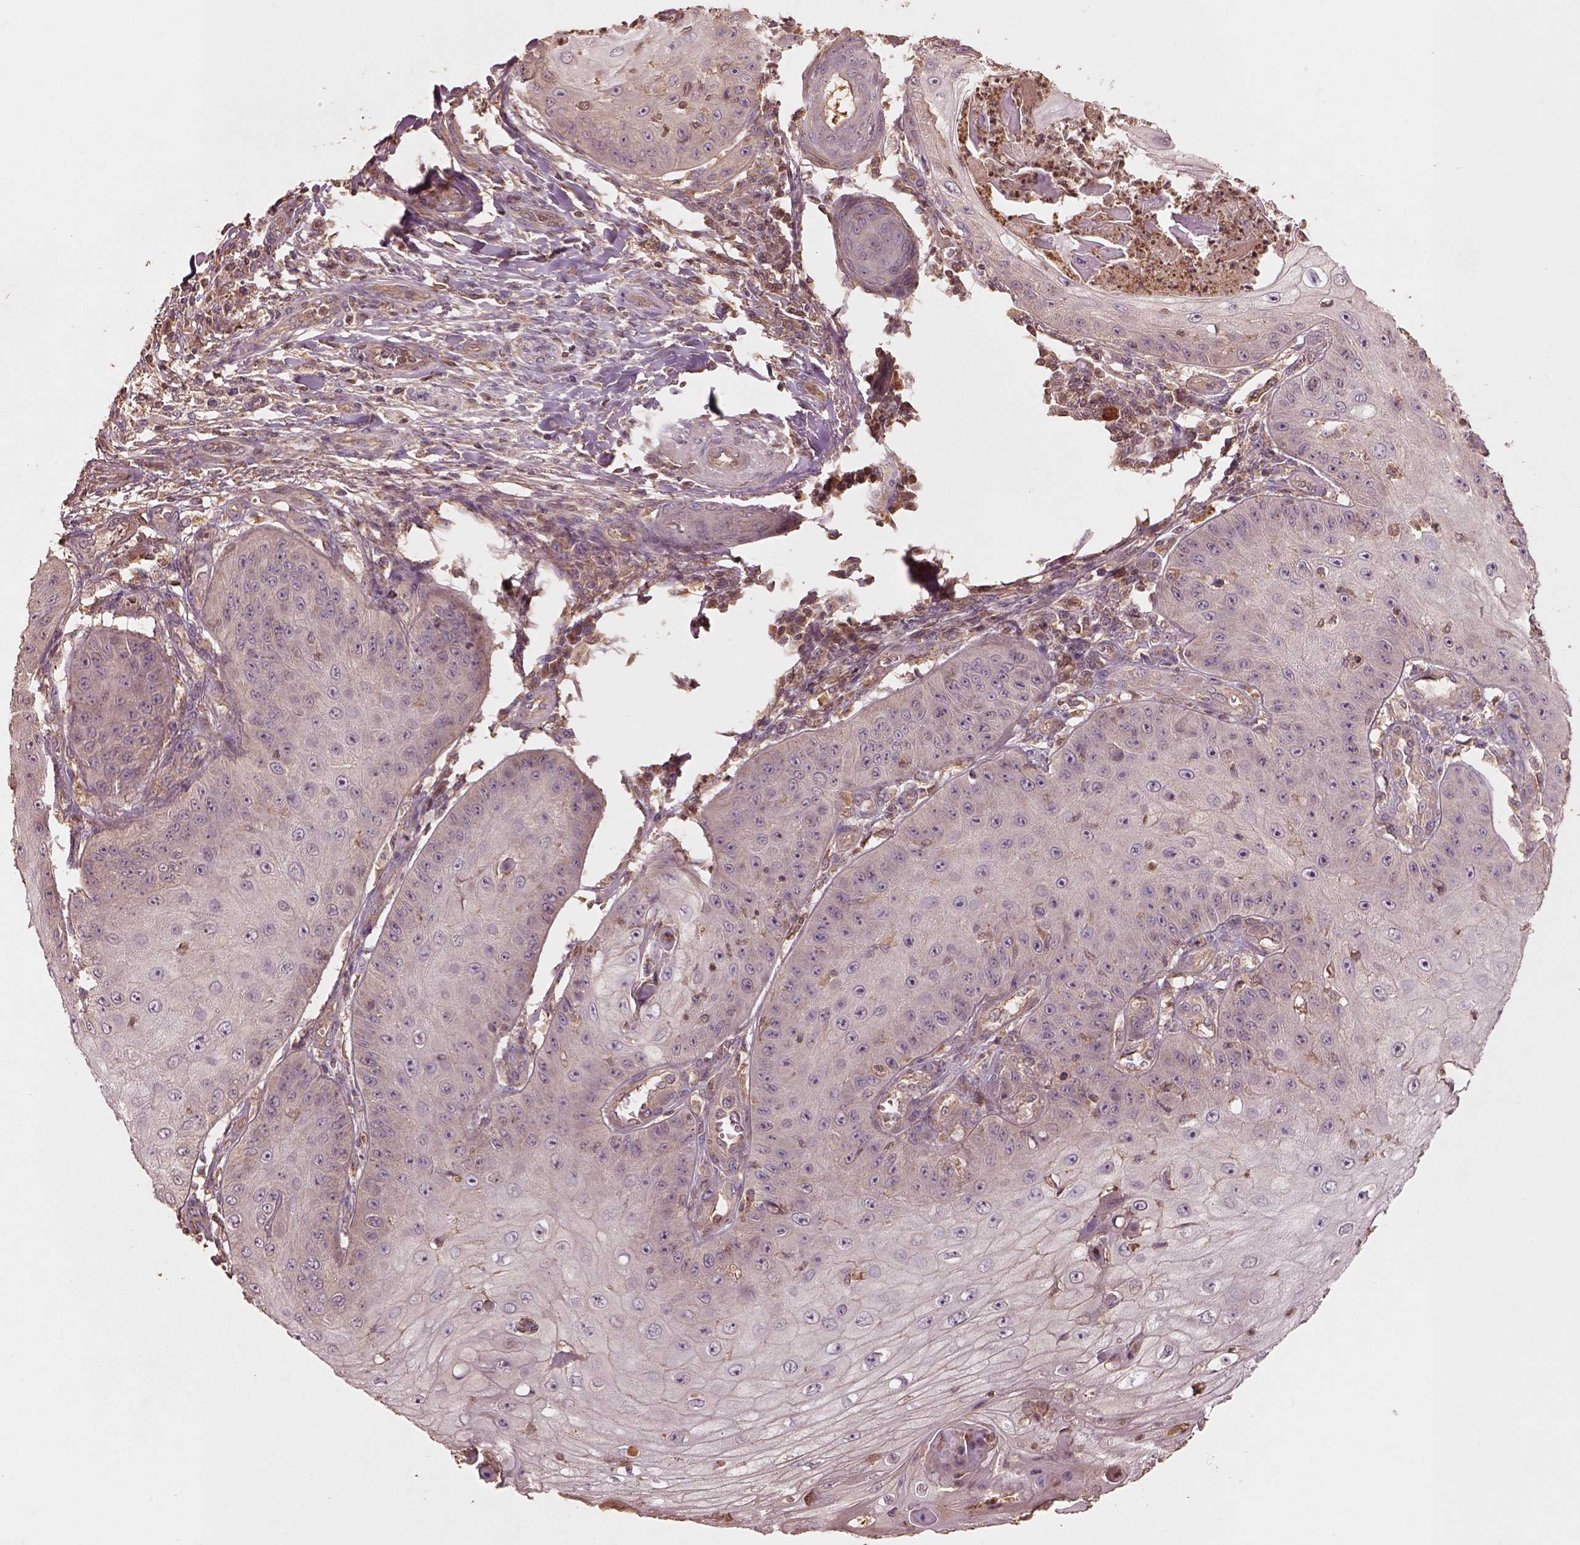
{"staining": {"intensity": "negative", "quantity": "none", "location": "none"}, "tissue": "skin cancer", "cell_type": "Tumor cells", "image_type": "cancer", "snomed": [{"axis": "morphology", "description": "Squamous cell carcinoma, NOS"}, {"axis": "topography", "description": "Skin"}], "caption": "Tumor cells are negative for protein expression in human skin cancer (squamous cell carcinoma). Nuclei are stained in blue.", "gene": "TRADD", "patient": {"sex": "male", "age": 70}}